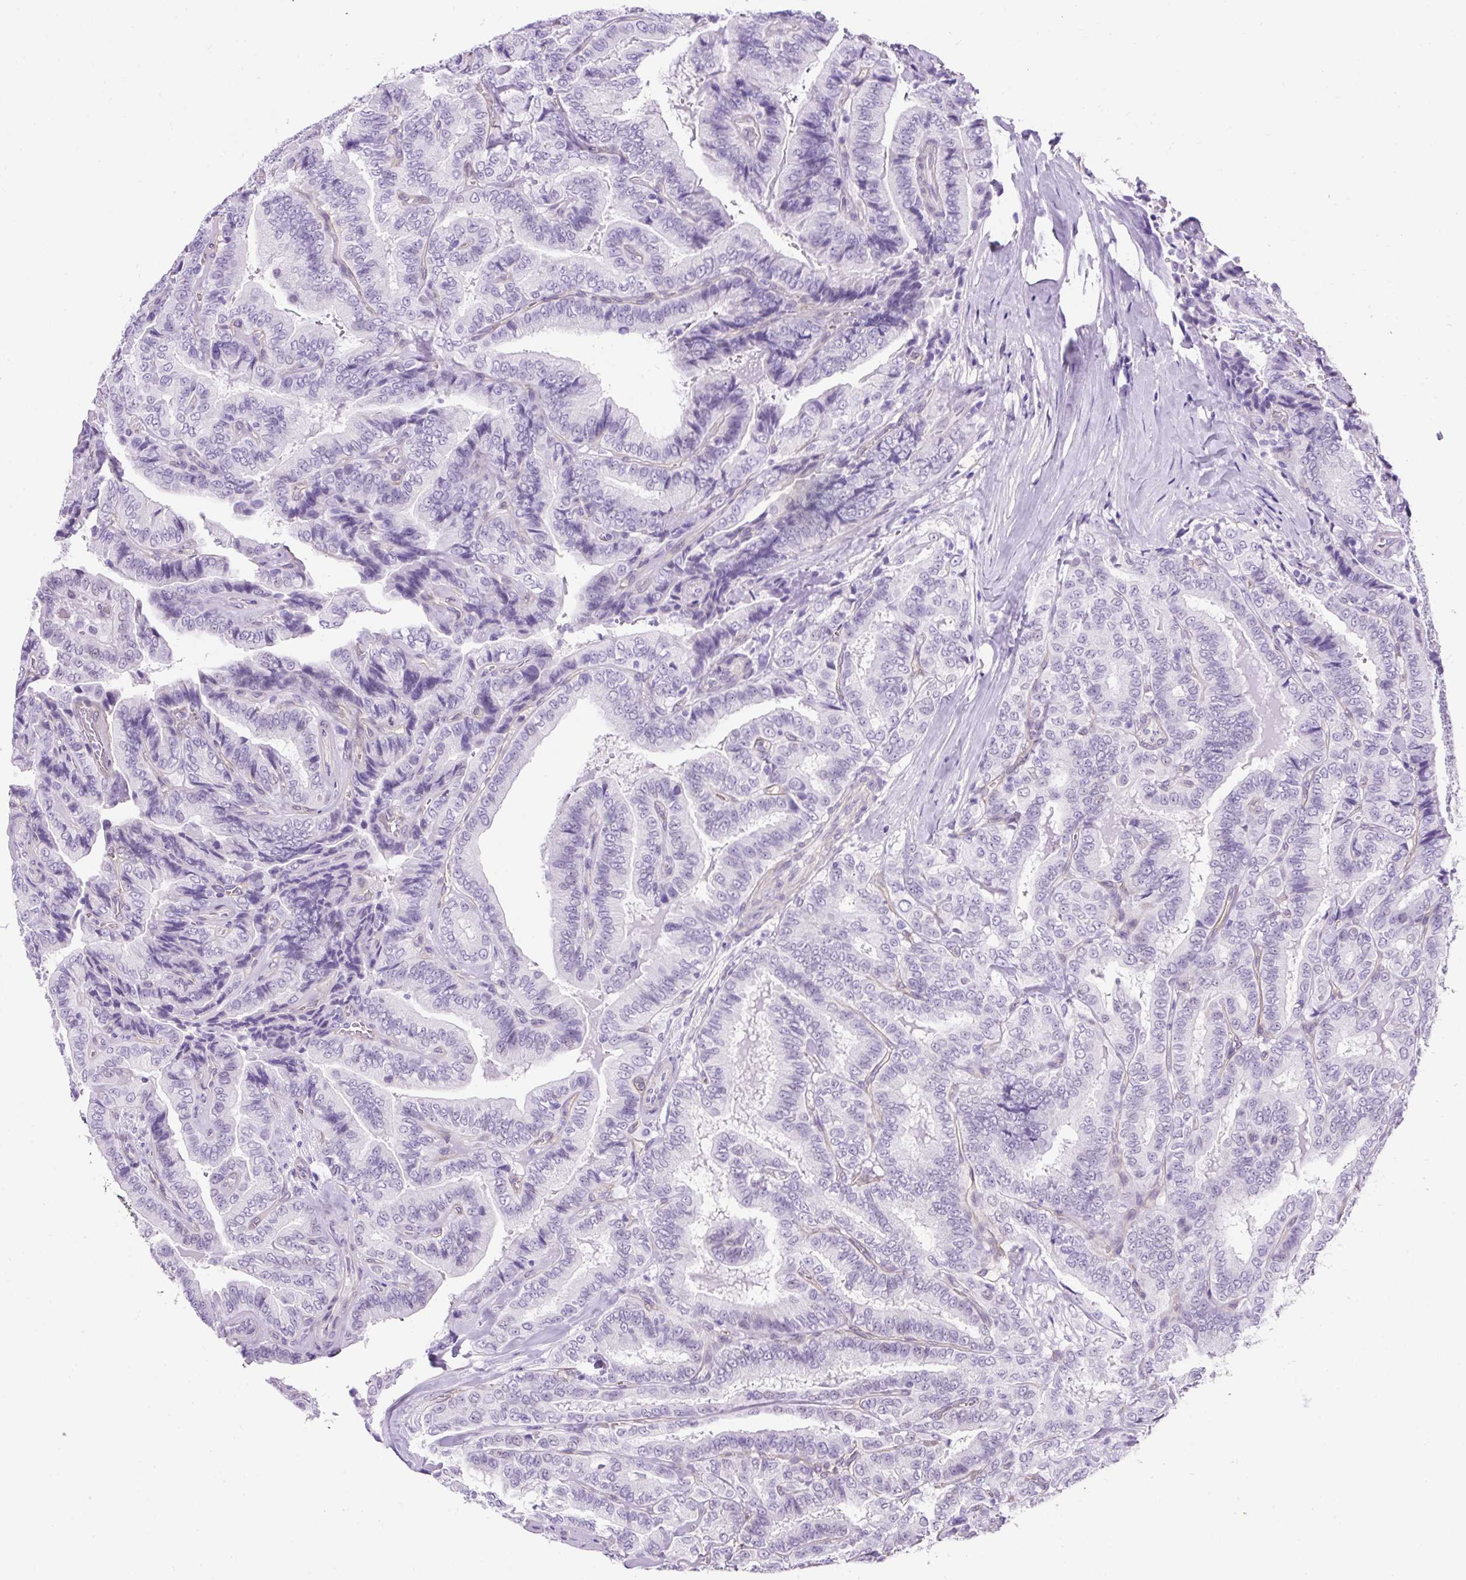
{"staining": {"intensity": "negative", "quantity": "none", "location": "none"}, "tissue": "thyroid cancer", "cell_type": "Tumor cells", "image_type": "cancer", "snomed": [{"axis": "morphology", "description": "Papillary adenocarcinoma, NOS"}, {"axis": "topography", "description": "Thyroid gland"}], "caption": "There is no significant staining in tumor cells of thyroid cancer. Nuclei are stained in blue.", "gene": "KRT12", "patient": {"sex": "male", "age": 61}}